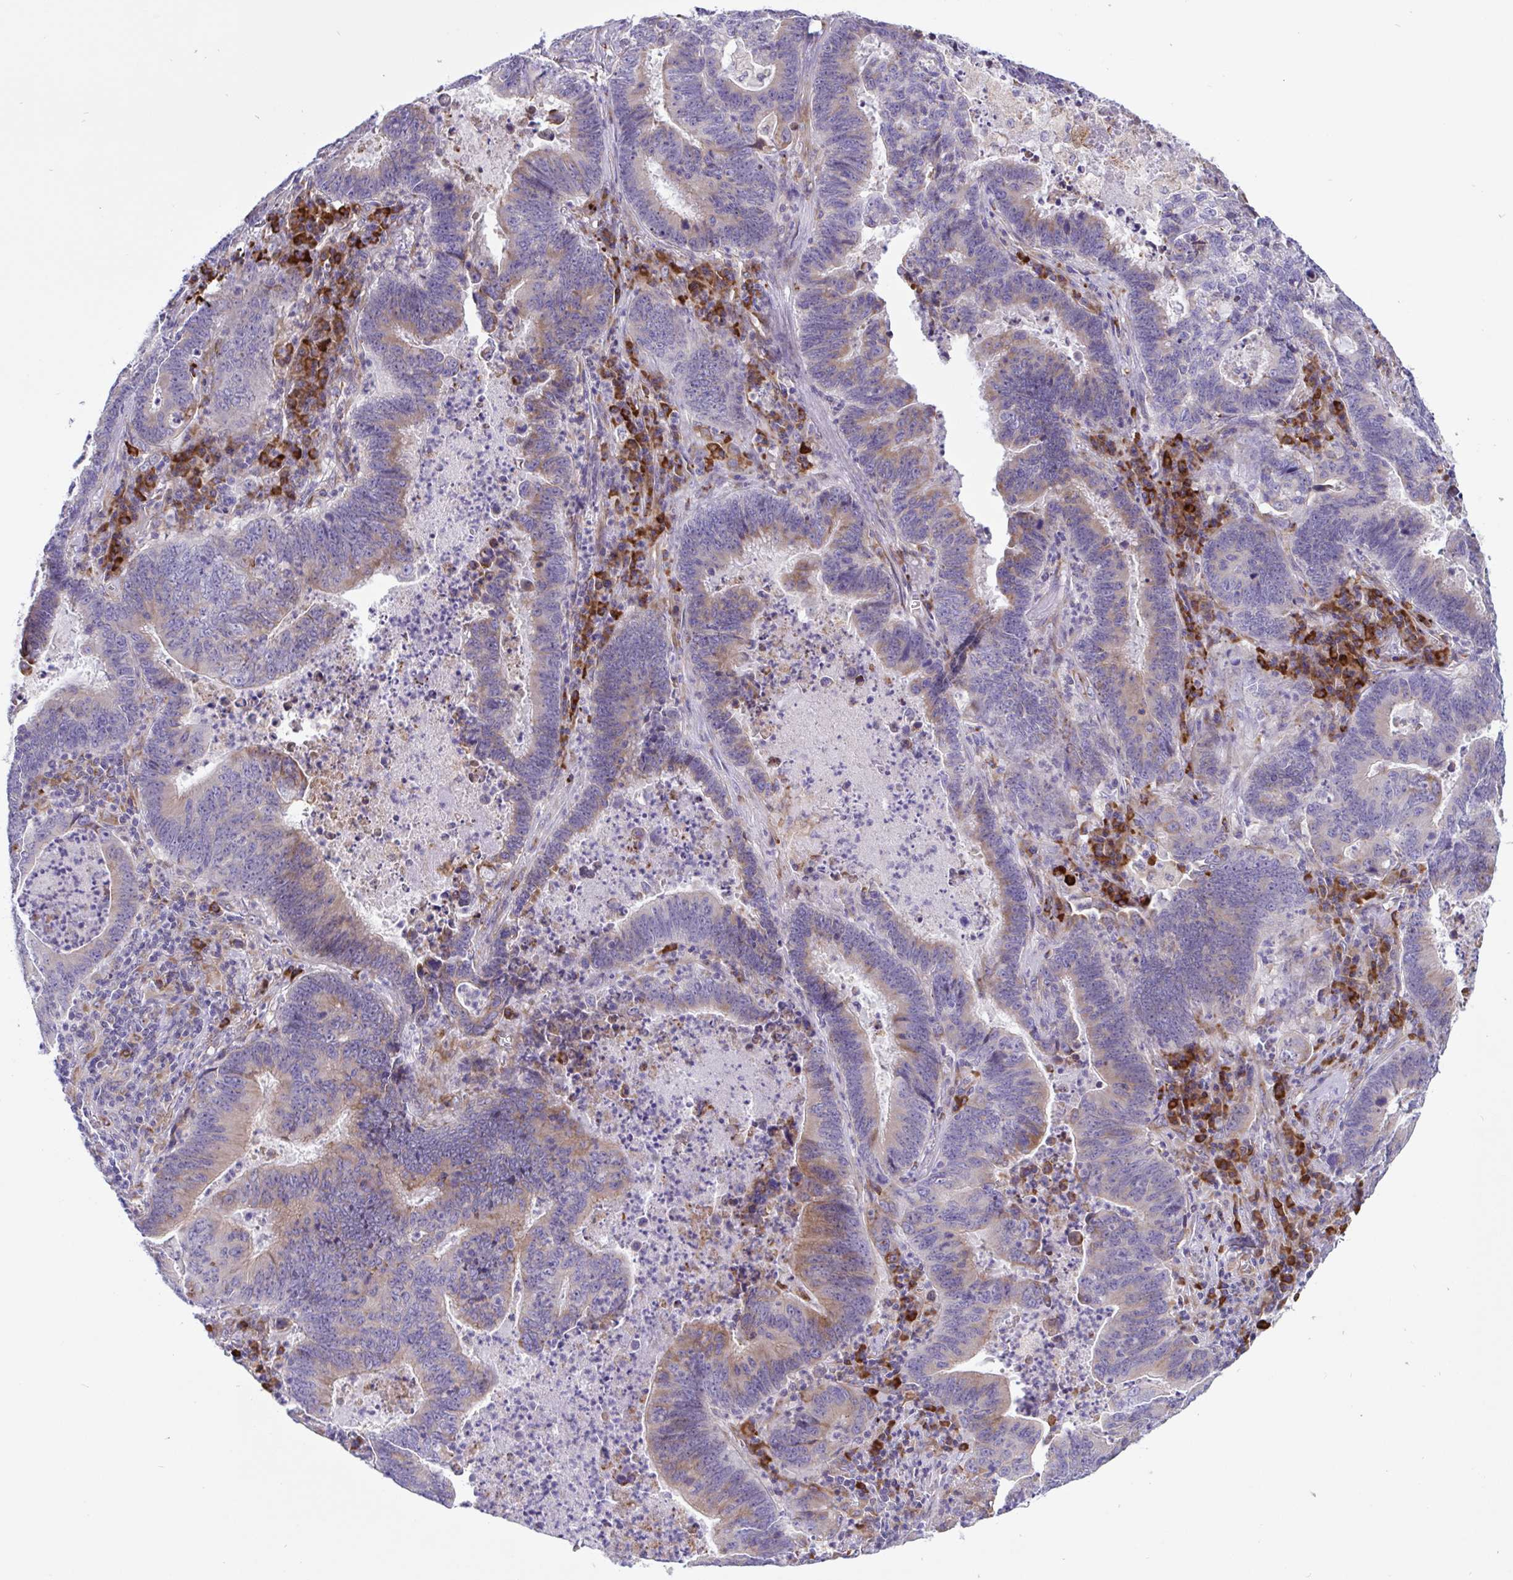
{"staining": {"intensity": "weak", "quantity": "25%-75%", "location": "cytoplasmic/membranous"}, "tissue": "lung cancer", "cell_type": "Tumor cells", "image_type": "cancer", "snomed": [{"axis": "morphology", "description": "Aneuploidy"}, {"axis": "morphology", "description": "Adenocarcinoma, NOS"}, {"axis": "morphology", "description": "Adenocarcinoma primary or metastatic"}, {"axis": "topography", "description": "Lung"}], "caption": "Weak cytoplasmic/membranous expression for a protein is appreciated in about 25%-75% of tumor cells of lung cancer using immunohistochemistry.", "gene": "DSC3", "patient": {"sex": "female", "age": 75}}